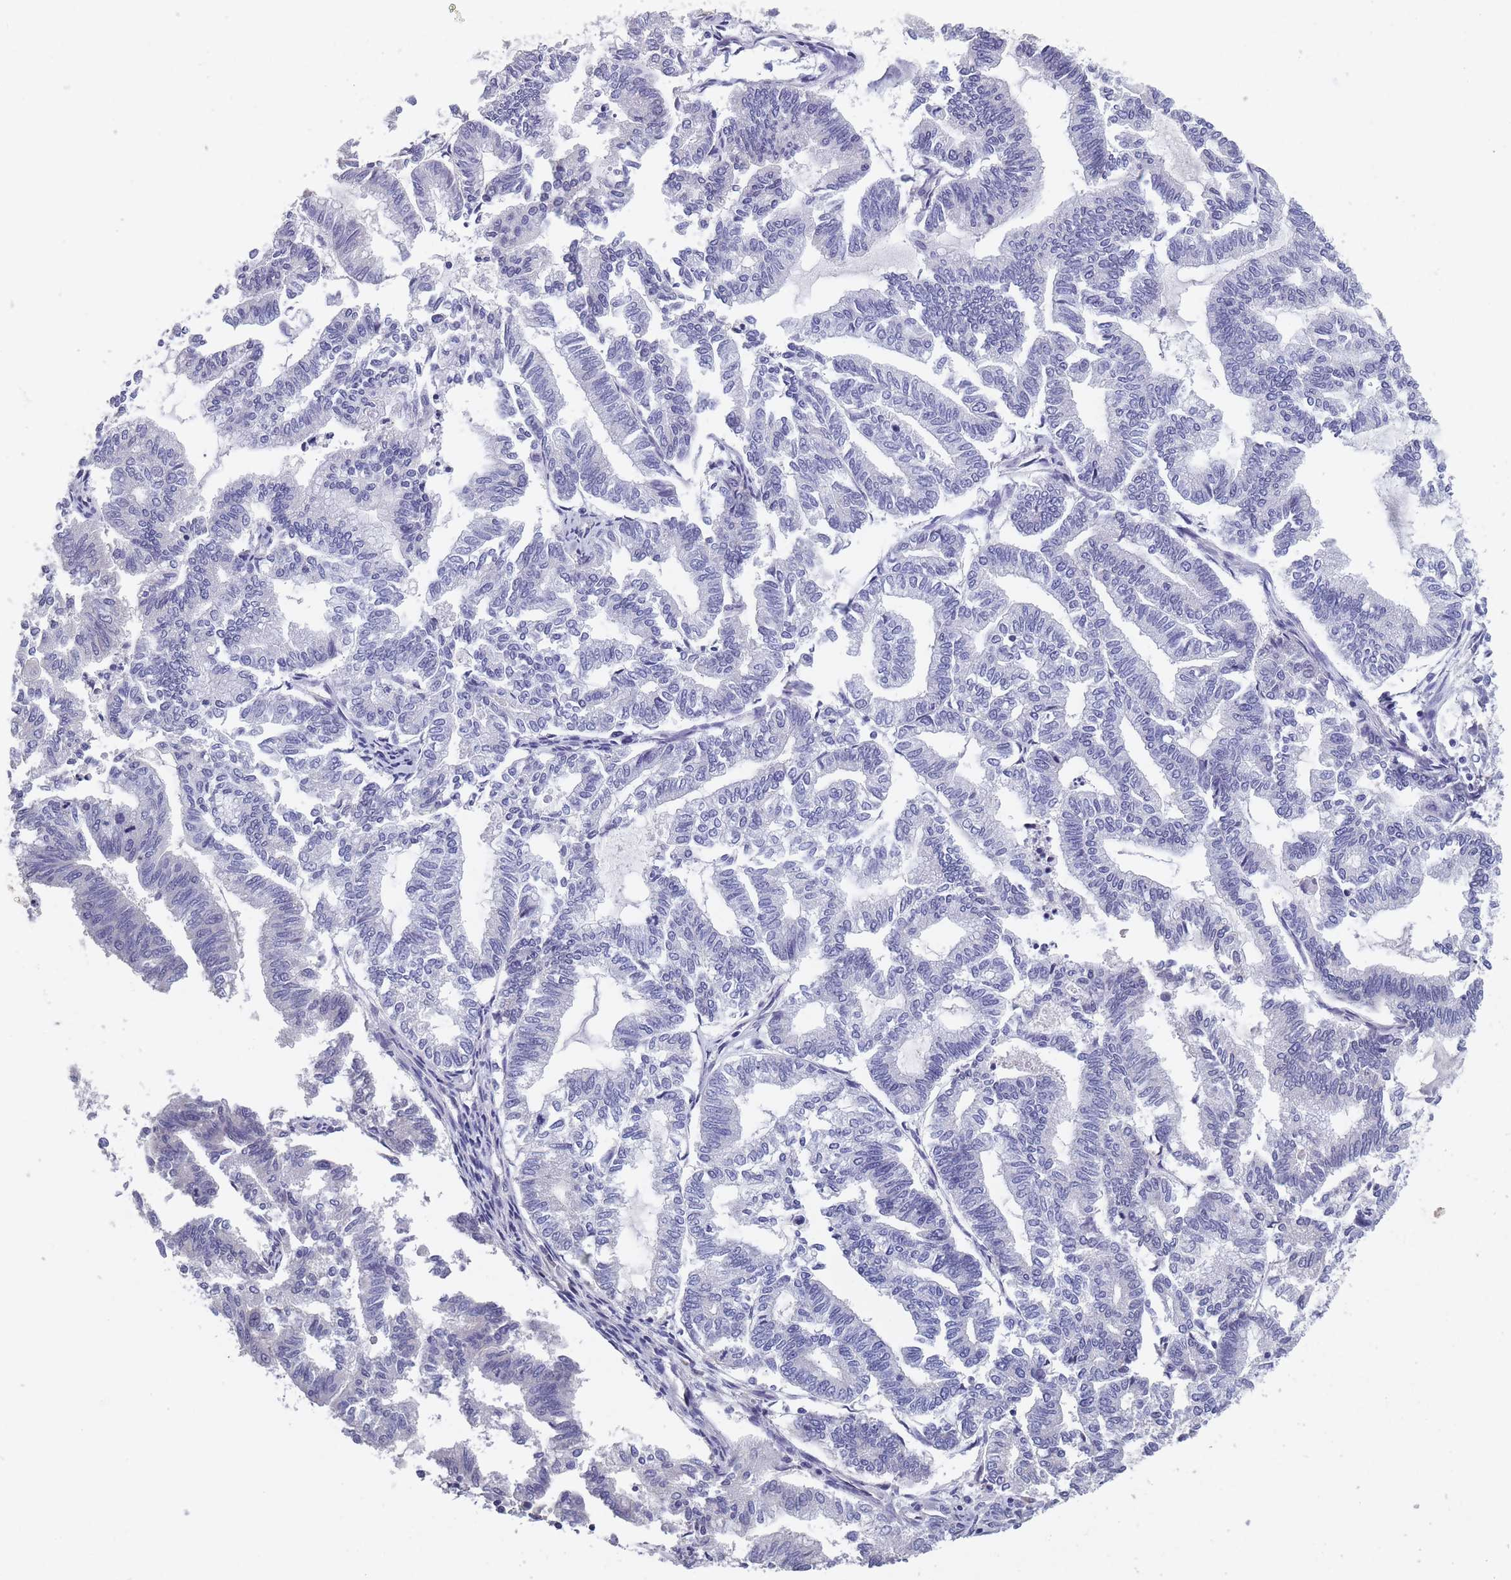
{"staining": {"intensity": "negative", "quantity": "none", "location": "none"}, "tissue": "endometrial cancer", "cell_type": "Tumor cells", "image_type": "cancer", "snomed": [{"axis": "morphology", "description": "Adenocarcinoma, NOS"}, {"axis": "topography", "description": "Endometrium"}], "caption": "Immunohistochemical staining of human endometrial adenocarcinoma exhibits no significant positivity in tumor cells.", "gene": "OR4C5", "patient": {"sex": "female", "age": 79}}